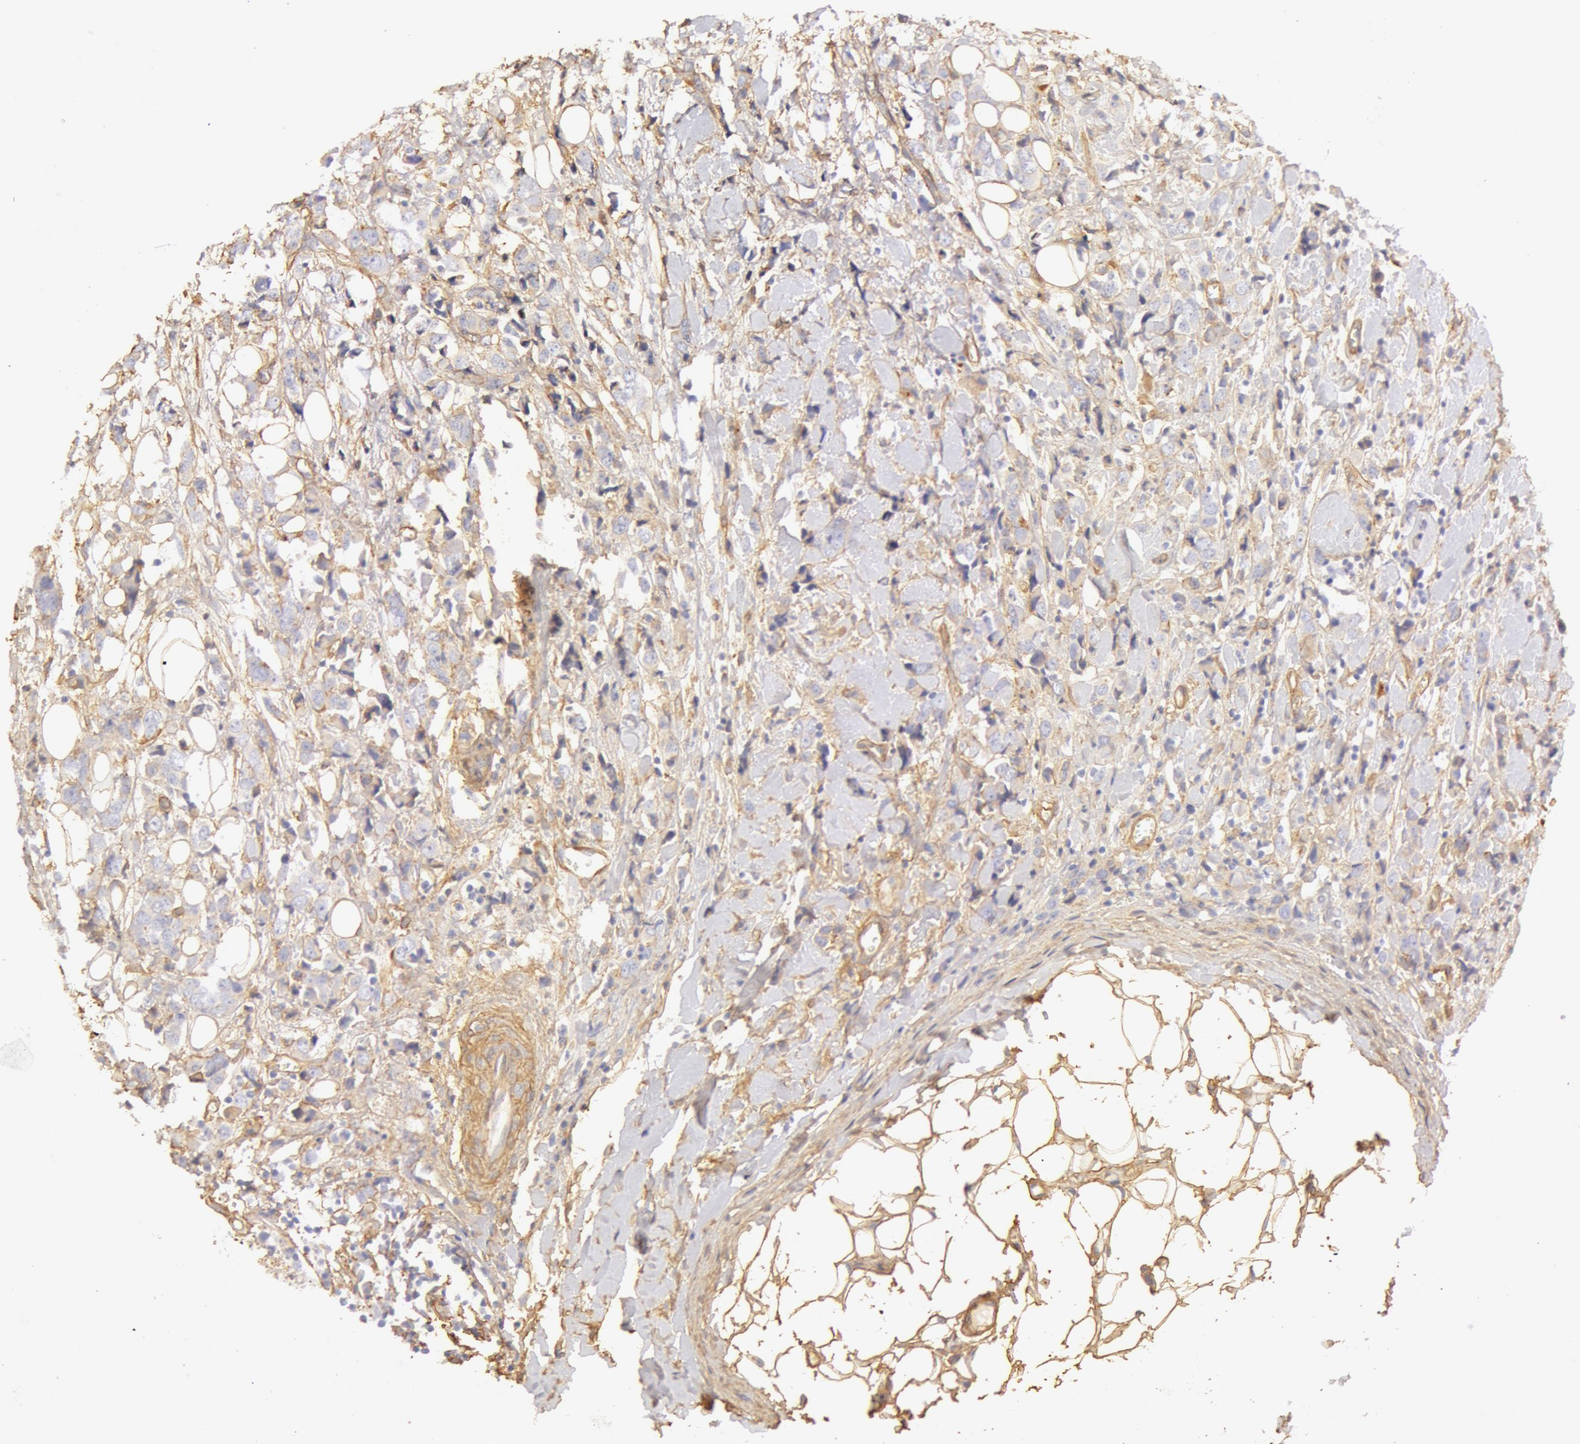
{"staining": {"intensity": "weak", "quantity": "<25%", "location": "cytoplasmic/membranous"}, "tissue": "breast cancer", "cell_type": "Tumor cells", "image_type": "cancer", "snomed": [{"axis": "morphology", "description": "Lobular carcinoma"}, {"axis": "topography", "description": "Breast"}], "caption": "Human lobular carcinoma (breast) stained for a protein using immunohistochemistry (IHC) shows no expression in tumor cells.", "gene": "COL4A1", "patient": {"sex": "female", "age": 57}}